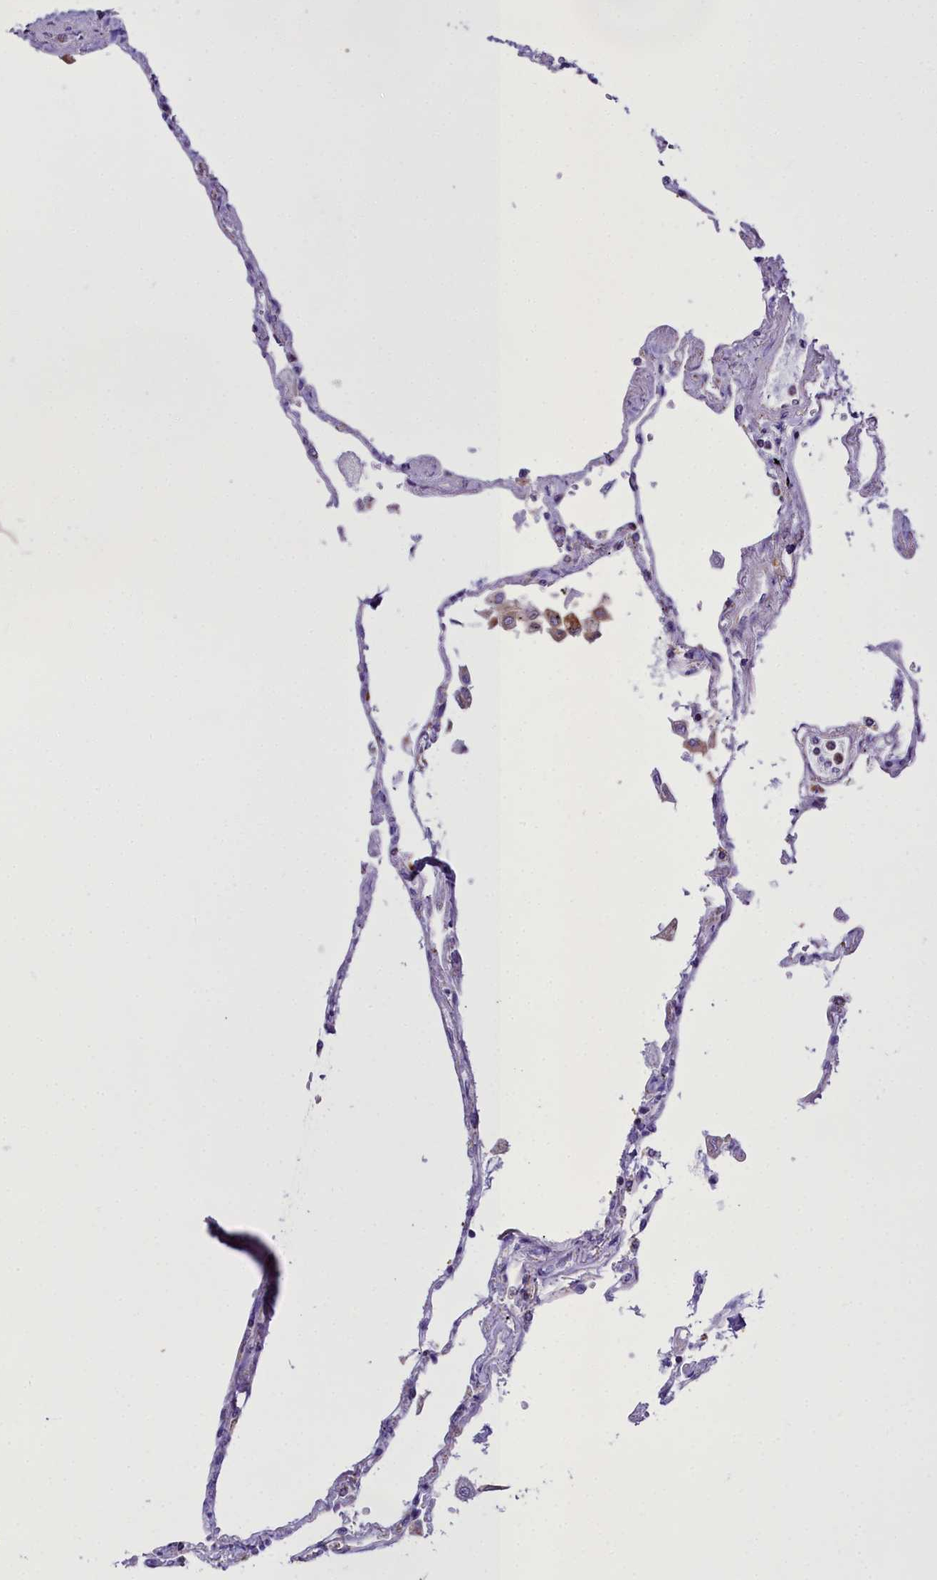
{"staining": {"intensity": "moderate", "quantity": "<25%", "location": "cytoplasmic/membranous"}, "tissue": "lung", "cell_type": "Alveolar cells", "image_type": "normal", "snomed": [{"axis": "morphology", "description": "Normal tissue, NOS"}, {"axis": "topography", "description": "Lung"}], "caption": "Moderate cytoplasmic/membranous protein staining is present in about <25% of alveolar cells in lung.", "gene": "WDFY3", "patient": {"sex": "female", "age": 67}}